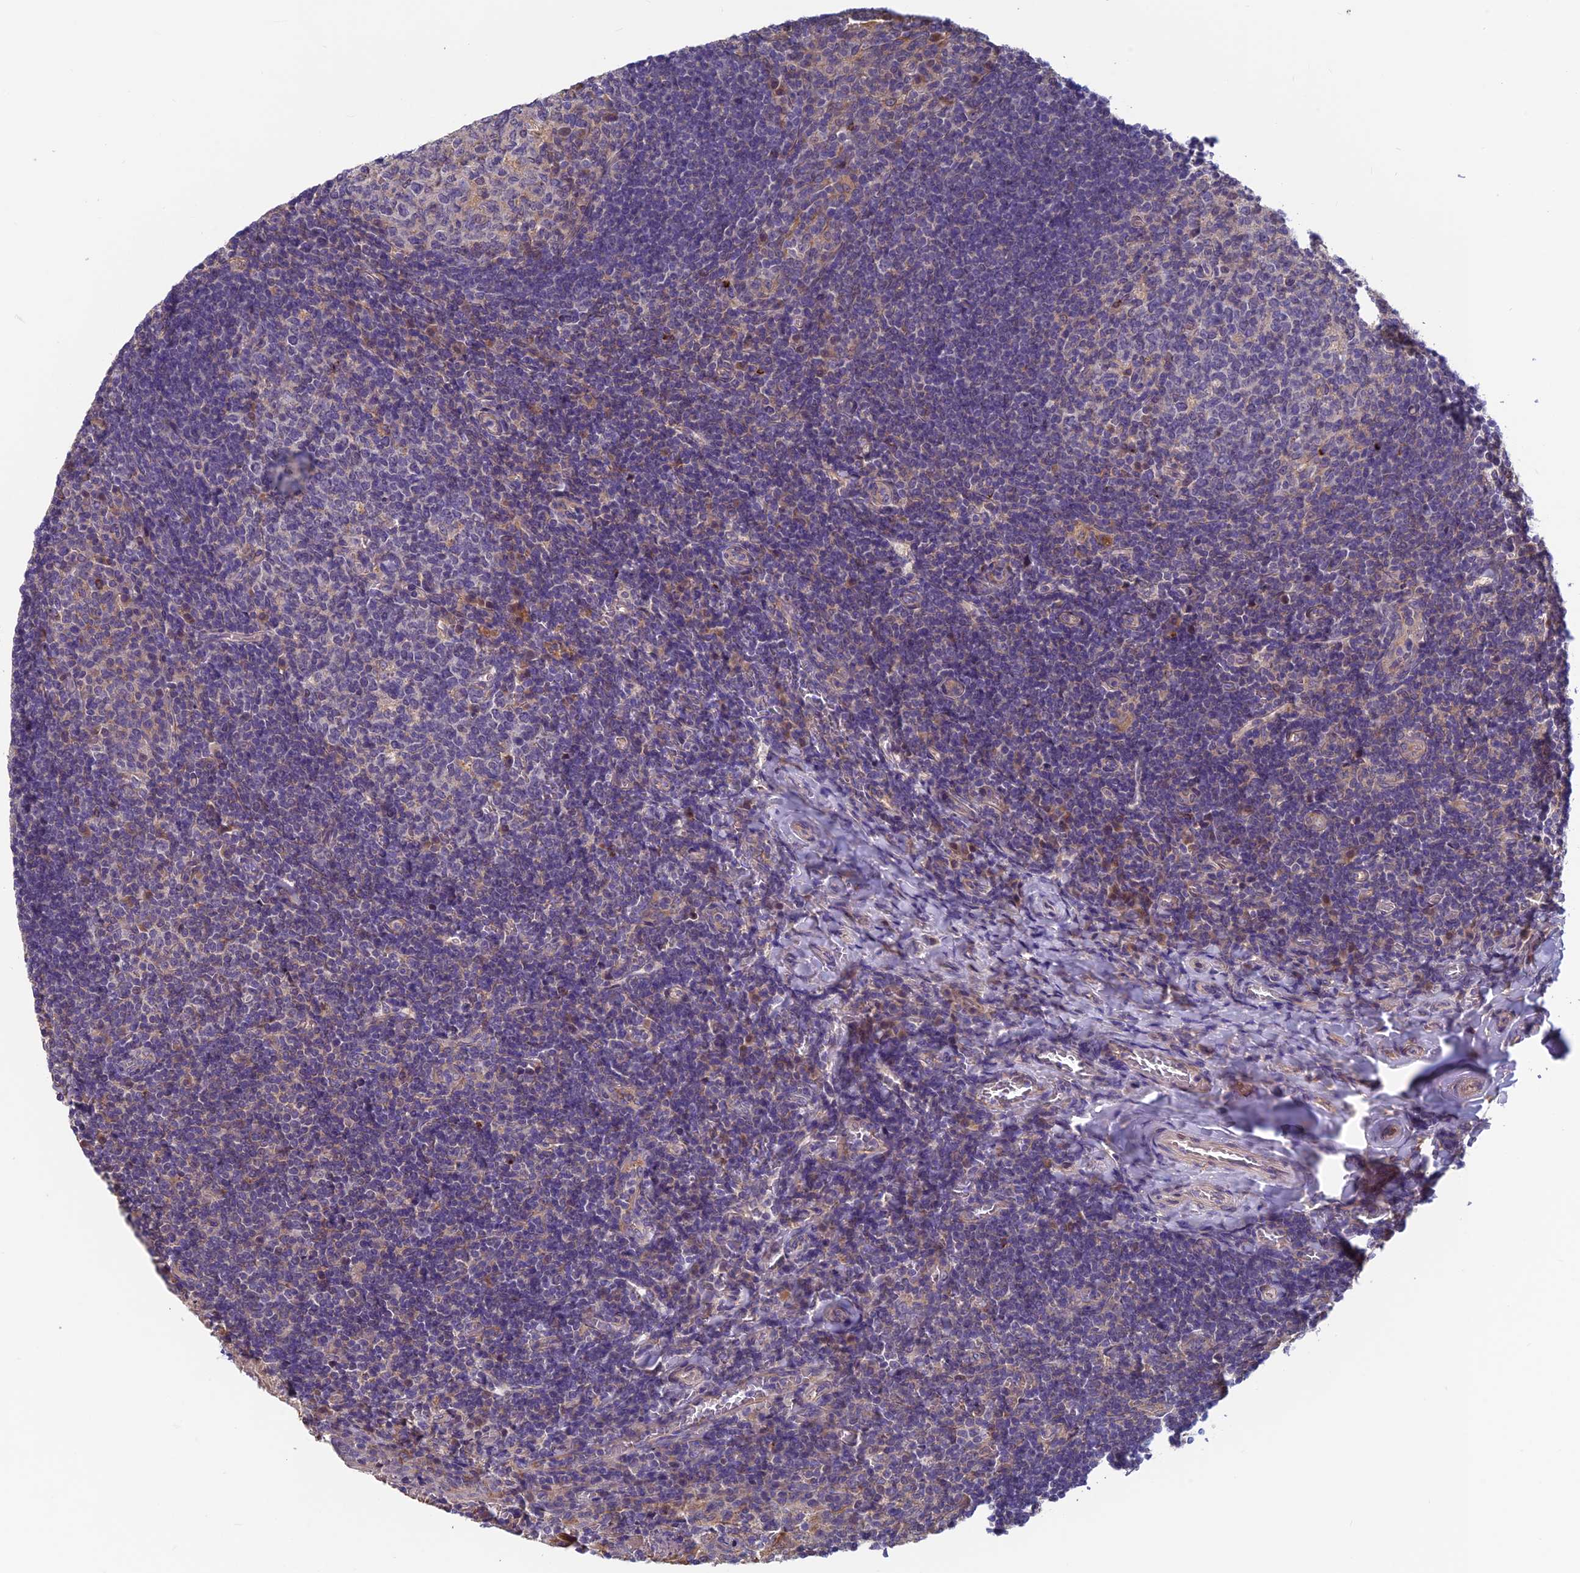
{"staining": {"intensity": "weak", "quantity": "<25%", "location": "nuclear"}, "tissue": "tonsil", "cell_type": "Germinal center cells", "image_type": "normal", "snomed": [{"axis": "morphology", "description": "Normal tissue, NOS"}, {"axis": "topography", "description": "Tonsil"}], "caption": "Immunohistochemistry (IHC) micrograph of unremarkable tonsil stained for a protein (brown), which displays no staining in germinal center cells.", "gene": "HECA", "patient": {"sex": "female", "age": 10}}